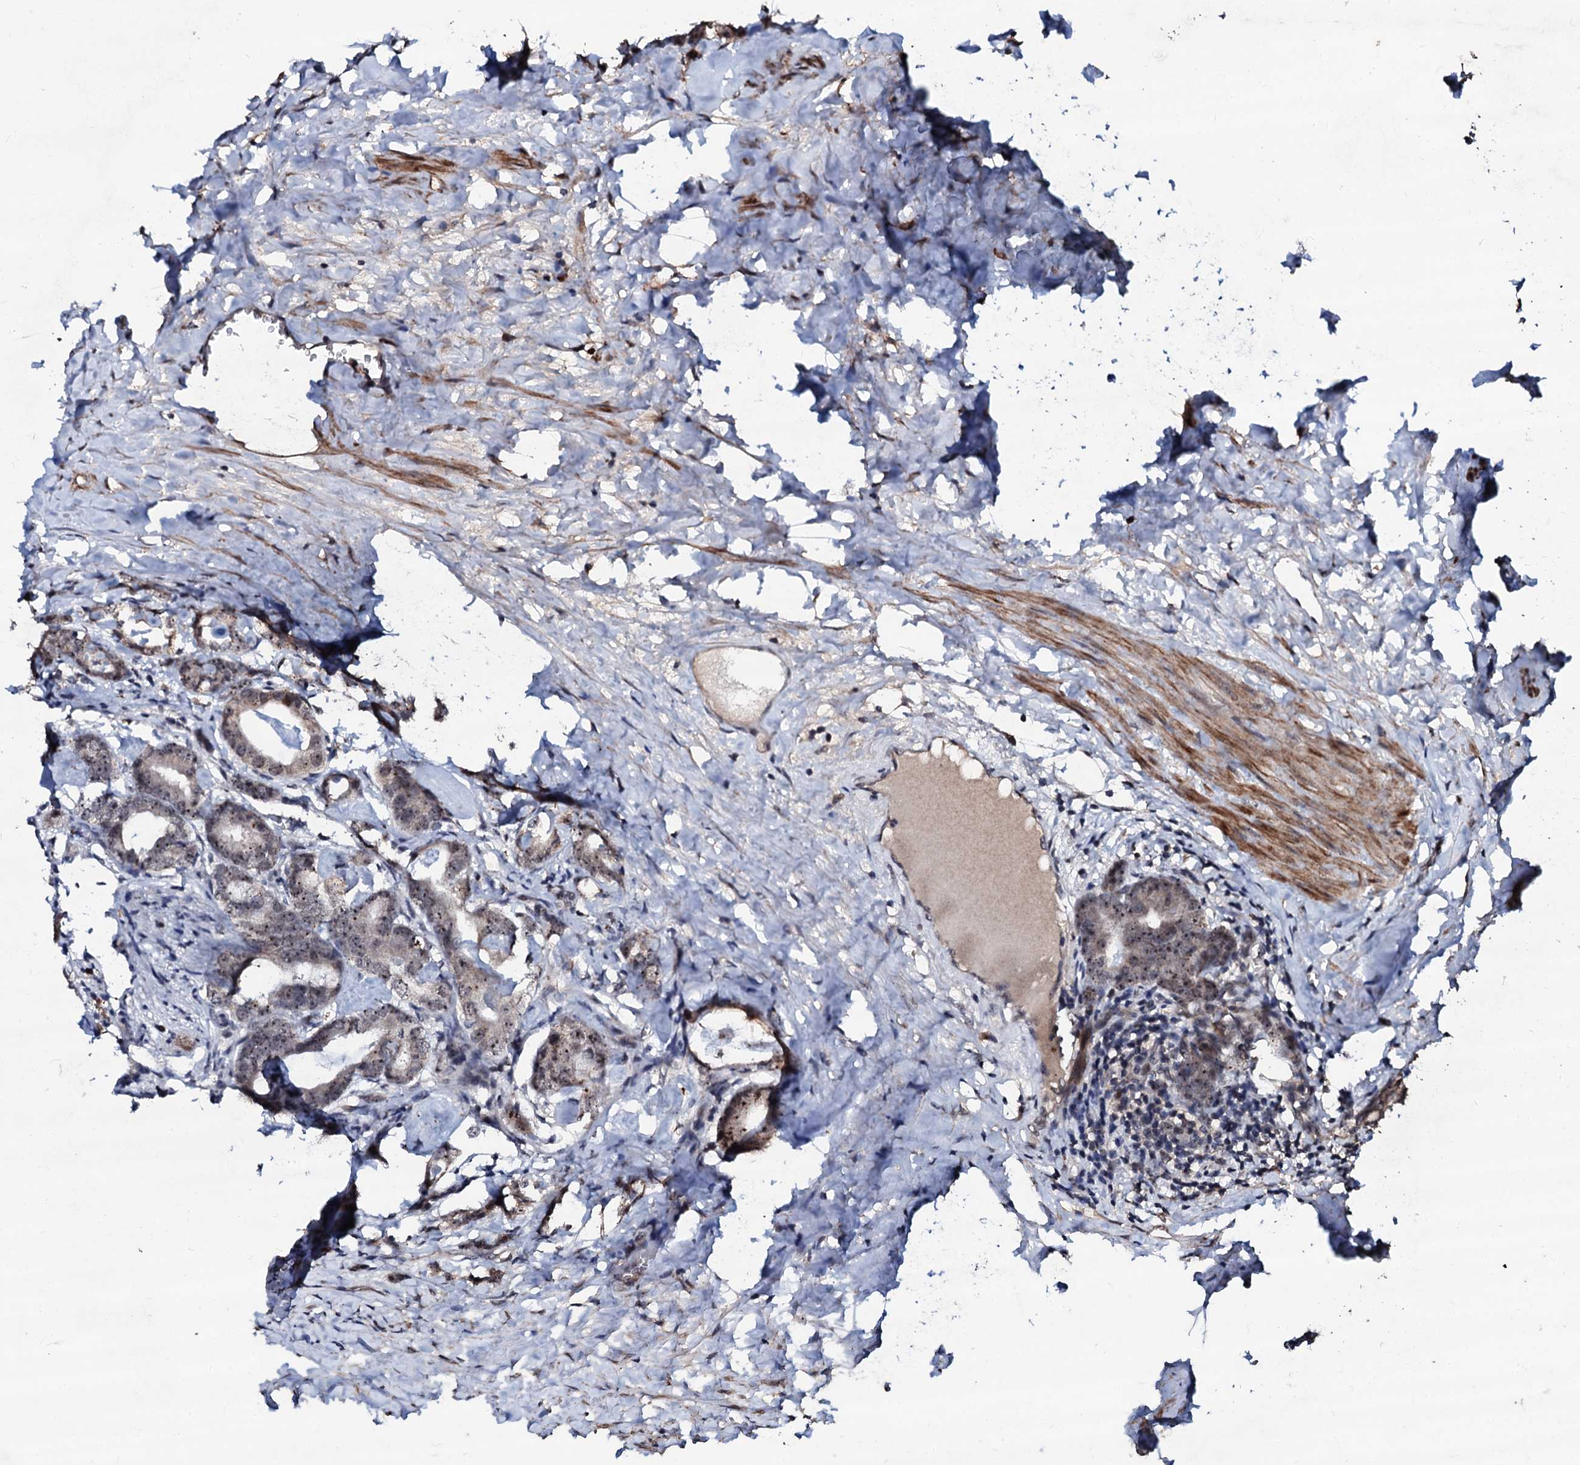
{"staining": {"intensity": "moderate", "quantity": ">75%", "location": "nuclear"}, "tissue": "prostate cancer", "cell_type": "Tumor cells", "image_type": "cancer", "snomed": [{"axis": "morphology", "description": "Adenocarcinoma, Low grade"}, {"axis": "topography", "description": "Prostate"}], "caption": "An image showing moderate nuclear staining in approximately >75% of tumor cells in prostate adenocarcinoma (low-grade), as visualized by brown immunohistochemical staining.", "gene": "SUPT7L", "patient": {"sex": "male", "age": 71}}